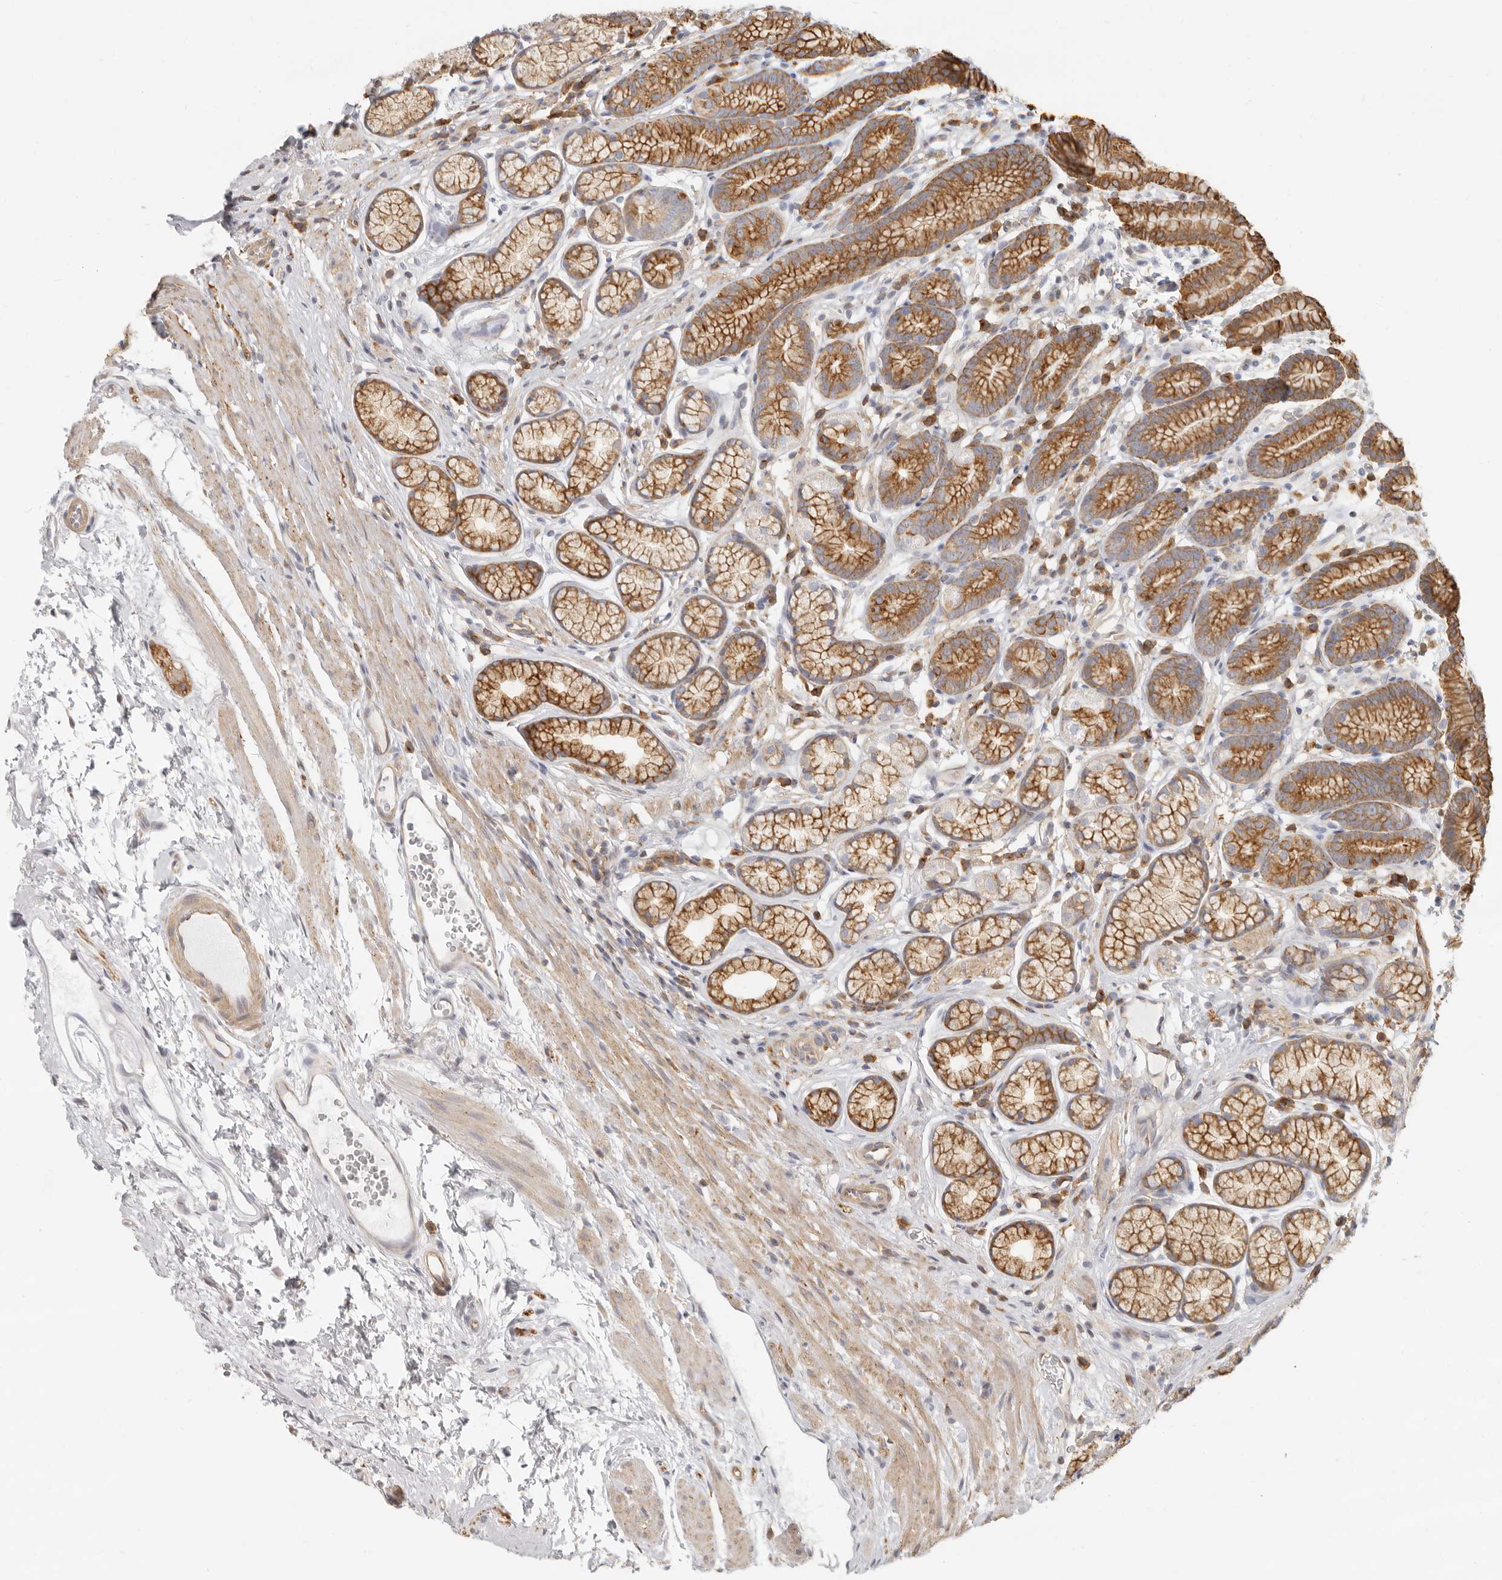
{"staining": {"intensity": "strong", "quantity": "25%-75%", "location": "cytoplasmic/membranous"}, "tissue": "stomach", "cell_type": "Glandular cells", "image_type": "normal", "snomed": [{"axis": "morphology", "description": "Normal tissue, NOS"}, {"axis": "topography", "description": "Stomach"}], "caption": "This is a histology image of immunohistochemistry staining of unremarkable stomach, which shows strong positivity in the cytoplasmic/membranous of glandular cells.", "gene": "NIBAN1", "patient": {"sex": "male", "age": 42}}